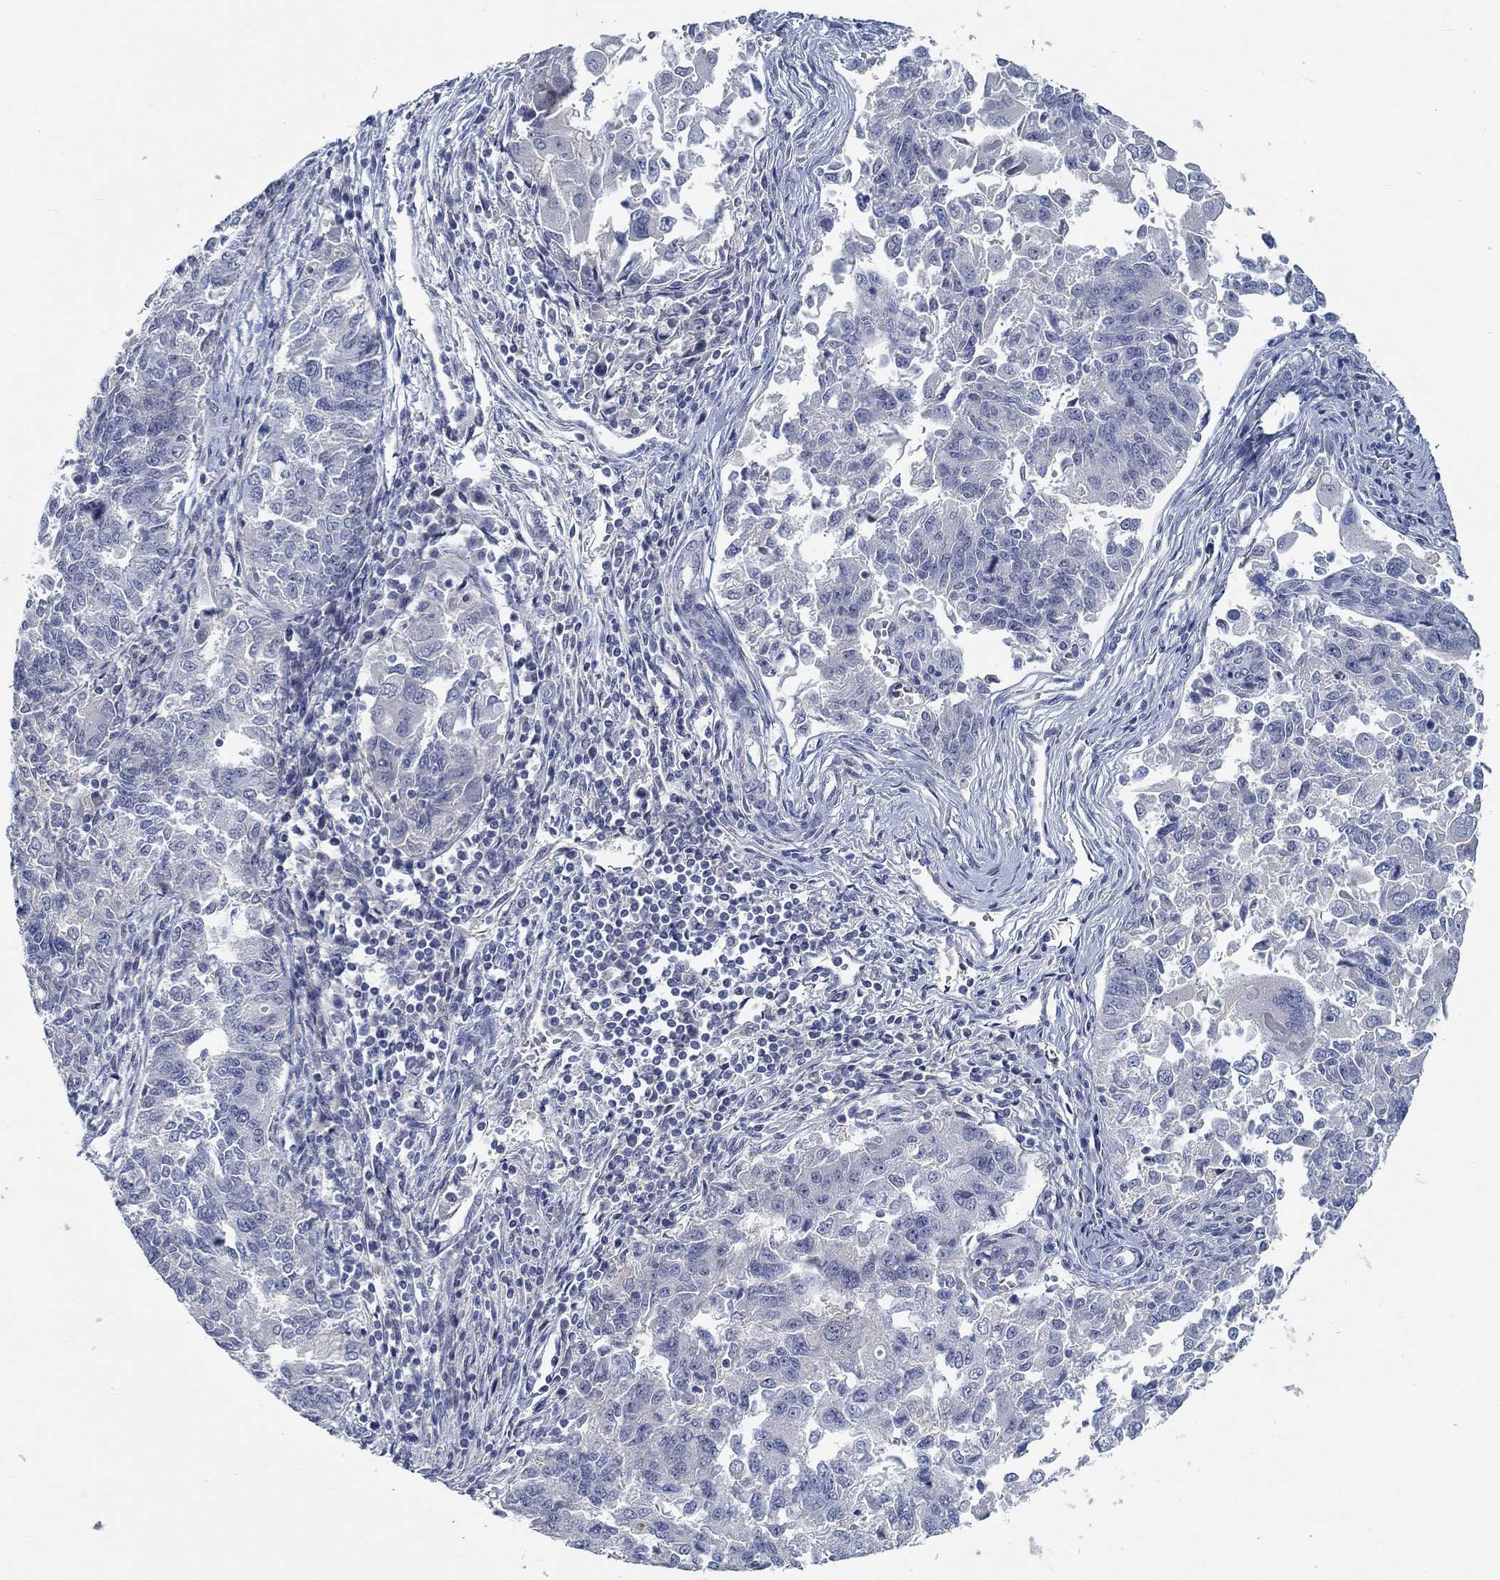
{"staining": {"intensity": "negative", "quantity": "none", "location": "none"}, "tissue": "endometrial cancer", "cell_type": "Tumor cells", "image_type": "cancer", "snomed": [{"axis": "morphology", "description": "Adenocarcinoma, NOS"}, {"axis": "topography", "description": "Endometrium"}], "caption": "A high-resolution image shows IHC staining of adenocarcinoma (endometrial), which reveals no significant expression in tumor cells. Brightfield microscopy of immunohistochemistry stained with DAB (brown) and hematoxylin (blue), captured at high magnification.", "gene": "MYBPC1", "patient": {"sex": "female", "age": 43}}